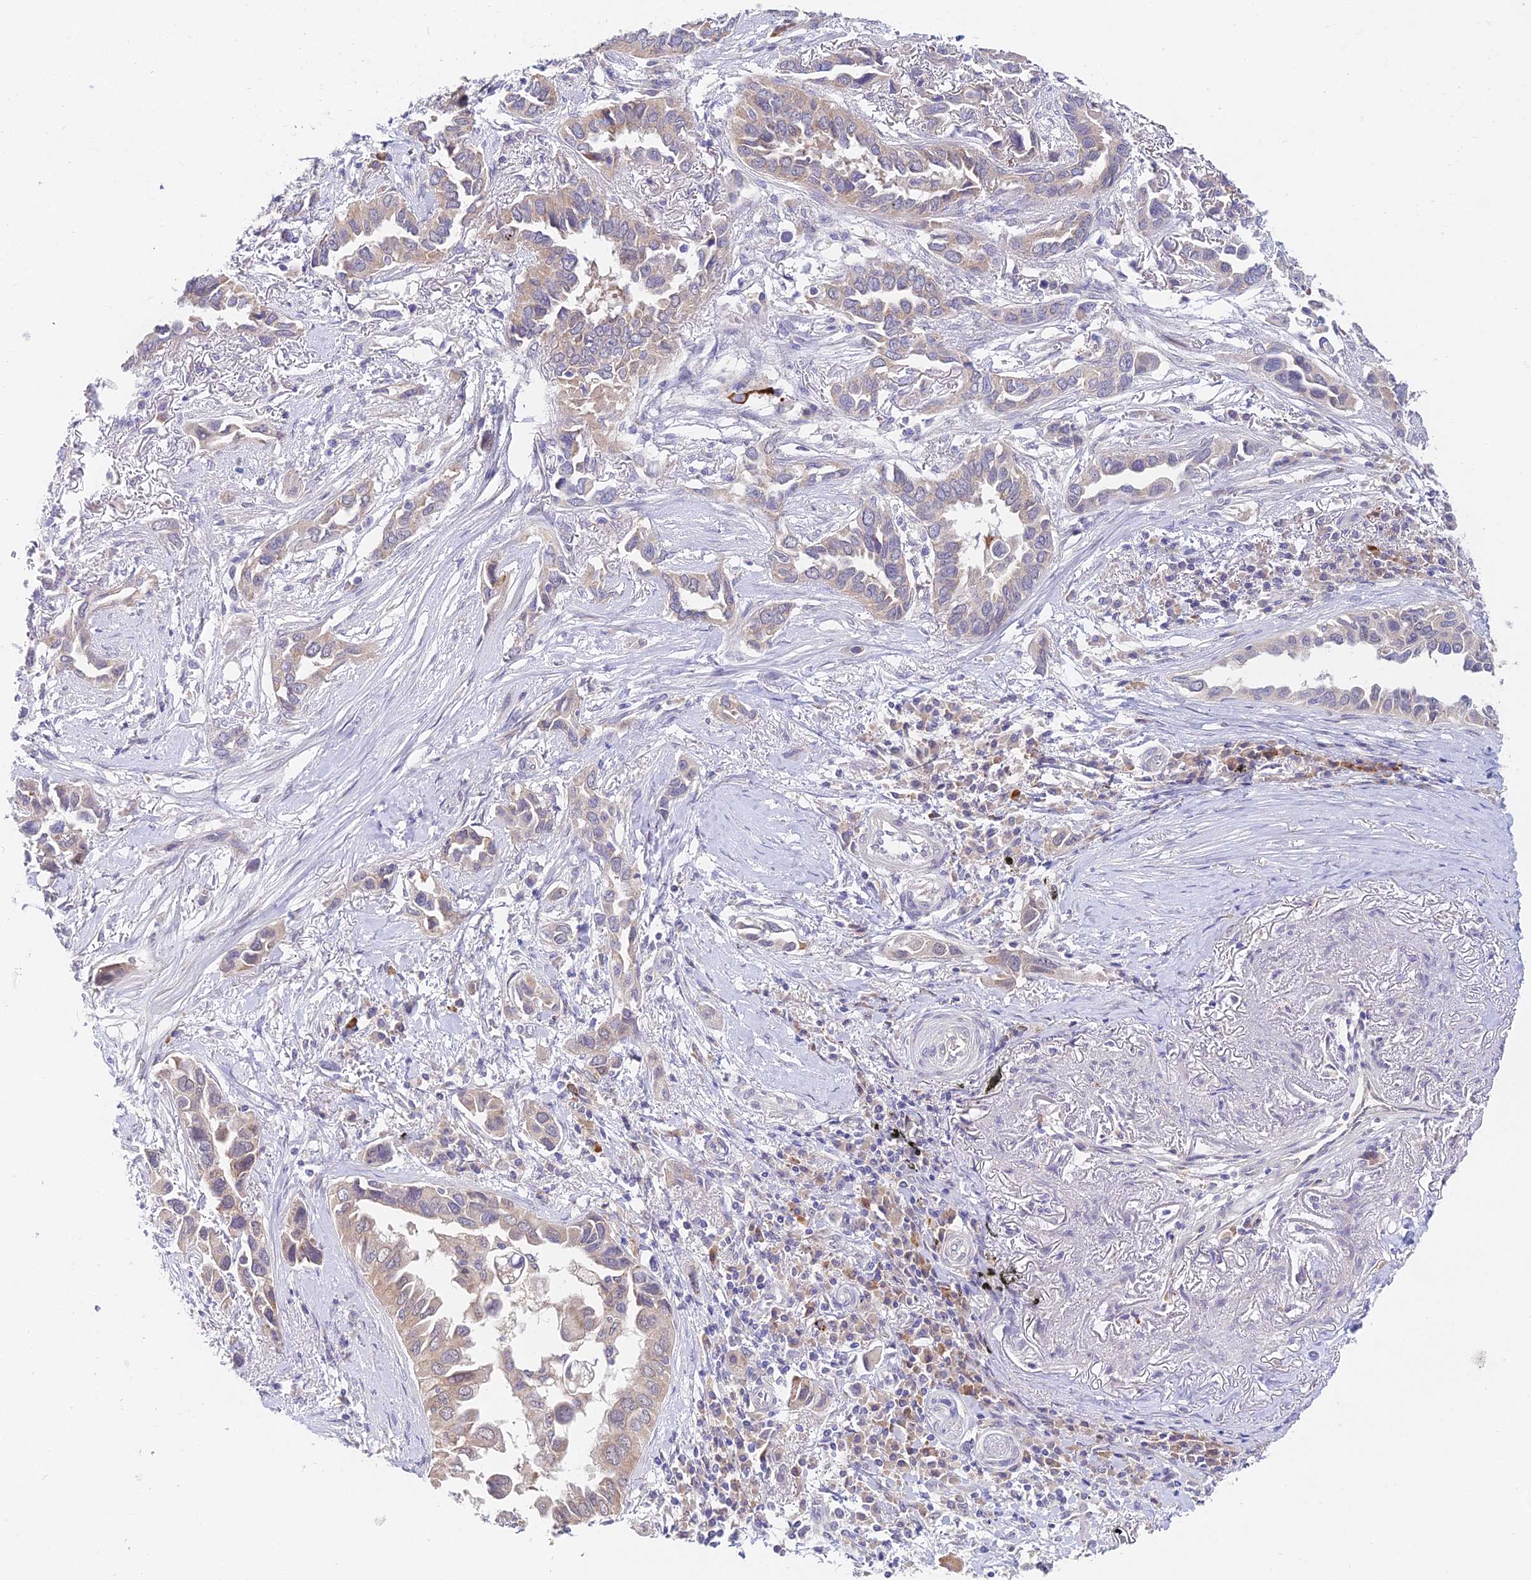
{"staining": {"intensity": "weak", "quantity": ">75%", "location": "cytoplasmic/membranous"}, "tissue": "lung cancer", "cell_type": "Tumor cells", "image_type": "cancer", "snomed": [{"axis": "morphology", "description": "Adenocarcinoma, NOS"}, {"axis": "topography", "description": "Lung"}], "caption": "The image shows immunohistochemical staining of adenocarcinoma (lung). There is weak cytoplasmic/membranous staining is present in approximately >75% of tumor cells.", "gene": "WDR43", "patient": {"sex": "female", "age": 76}}